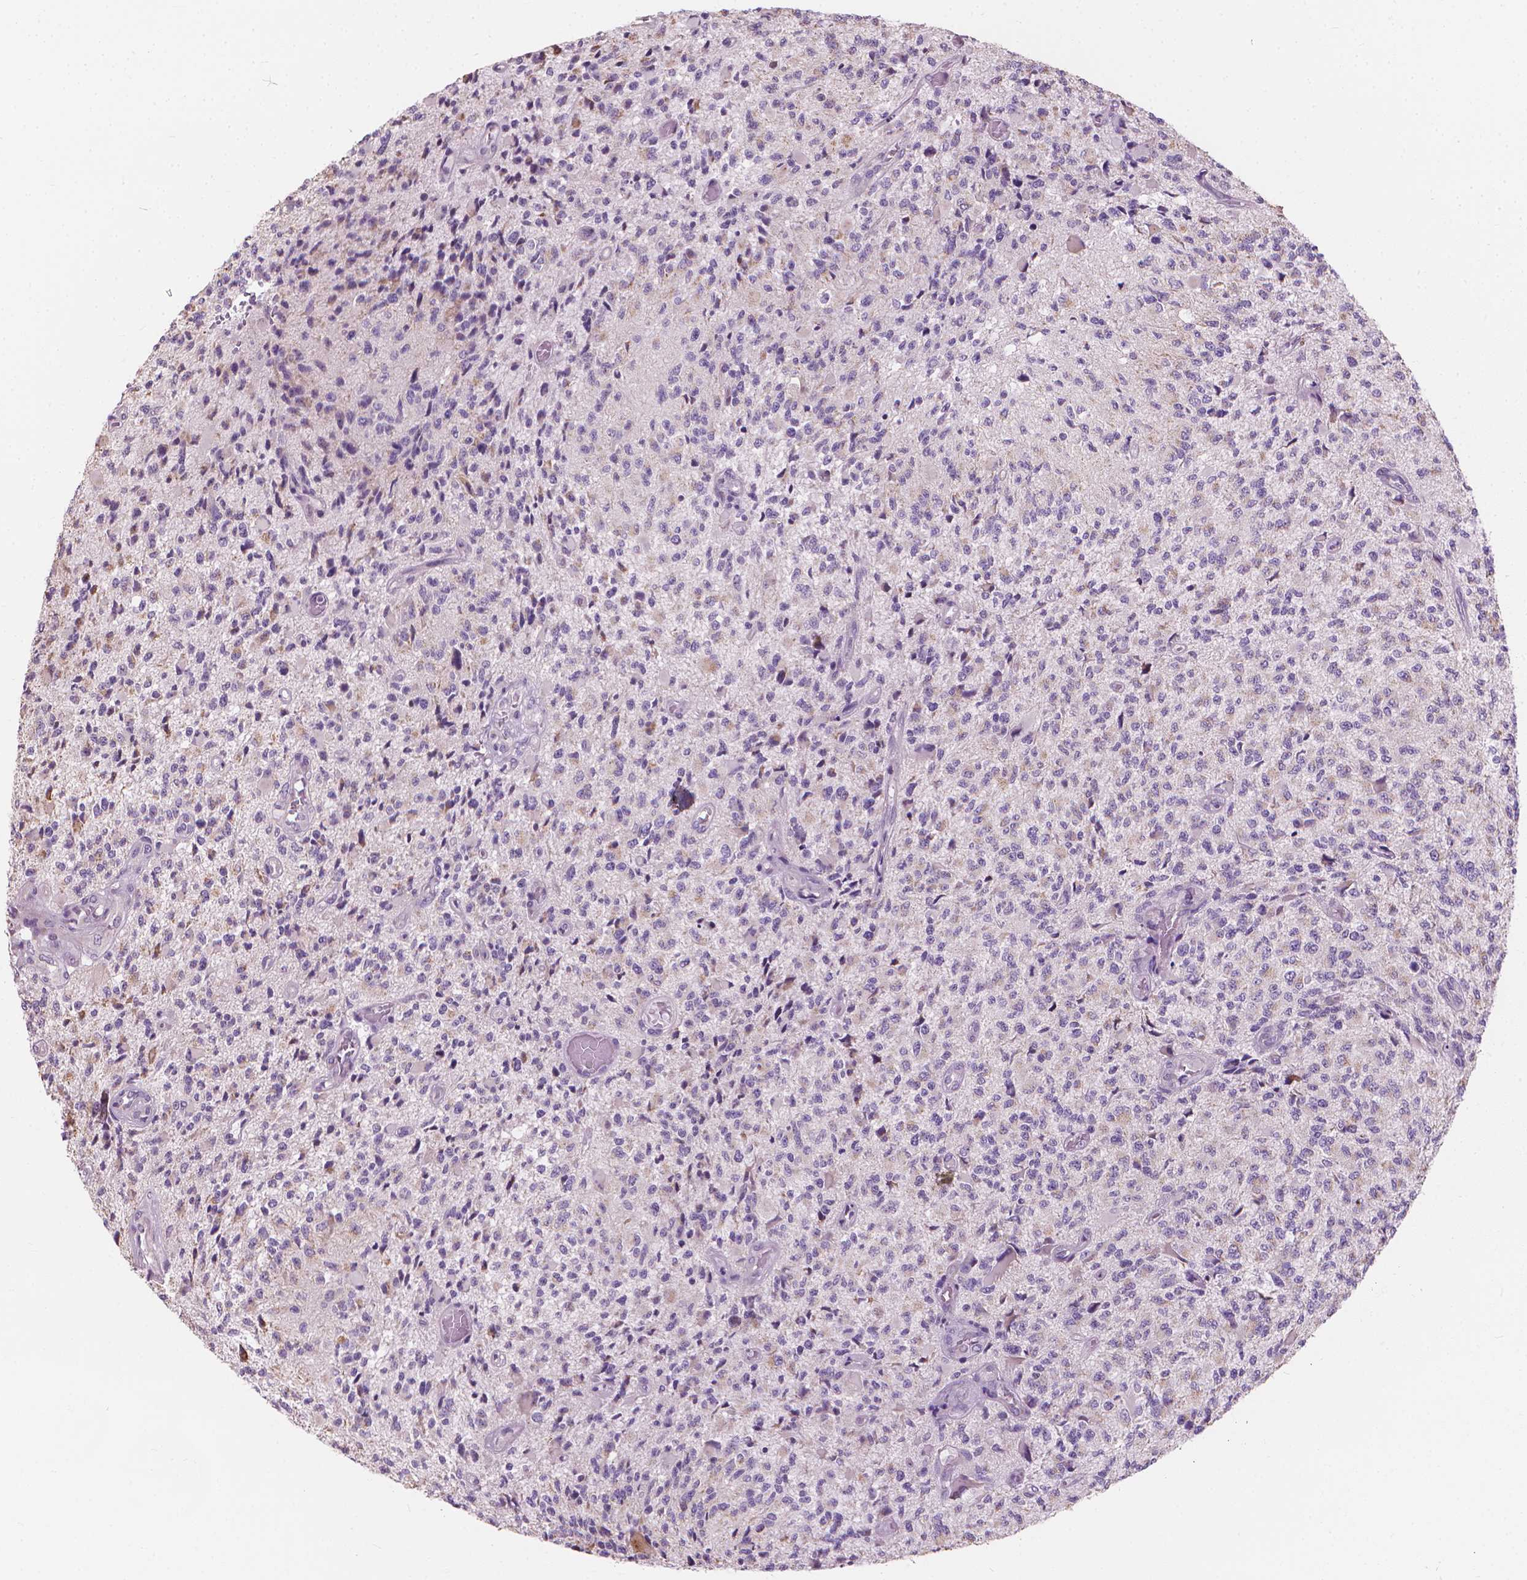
{"staining": {"intensity": "negative", "quantity": "none", "location": "none"}, "tissue": "glioma", "cell_type": "Tumor cells", "image_type": "cancer", "snomed": [{"axis": "morphology", "description": "Glioma, malignant, High grade"}, {"axis": "topography", "description": "Brain"}], "caption": "This is a histopathology image of immunohistochemistry (IHC) staining of glioma, which shows no staining in tumor cells. (DAB IHC, high magnification).", "gene": "GPRC5A", "patient": {"sex": "female", "age": 63}}